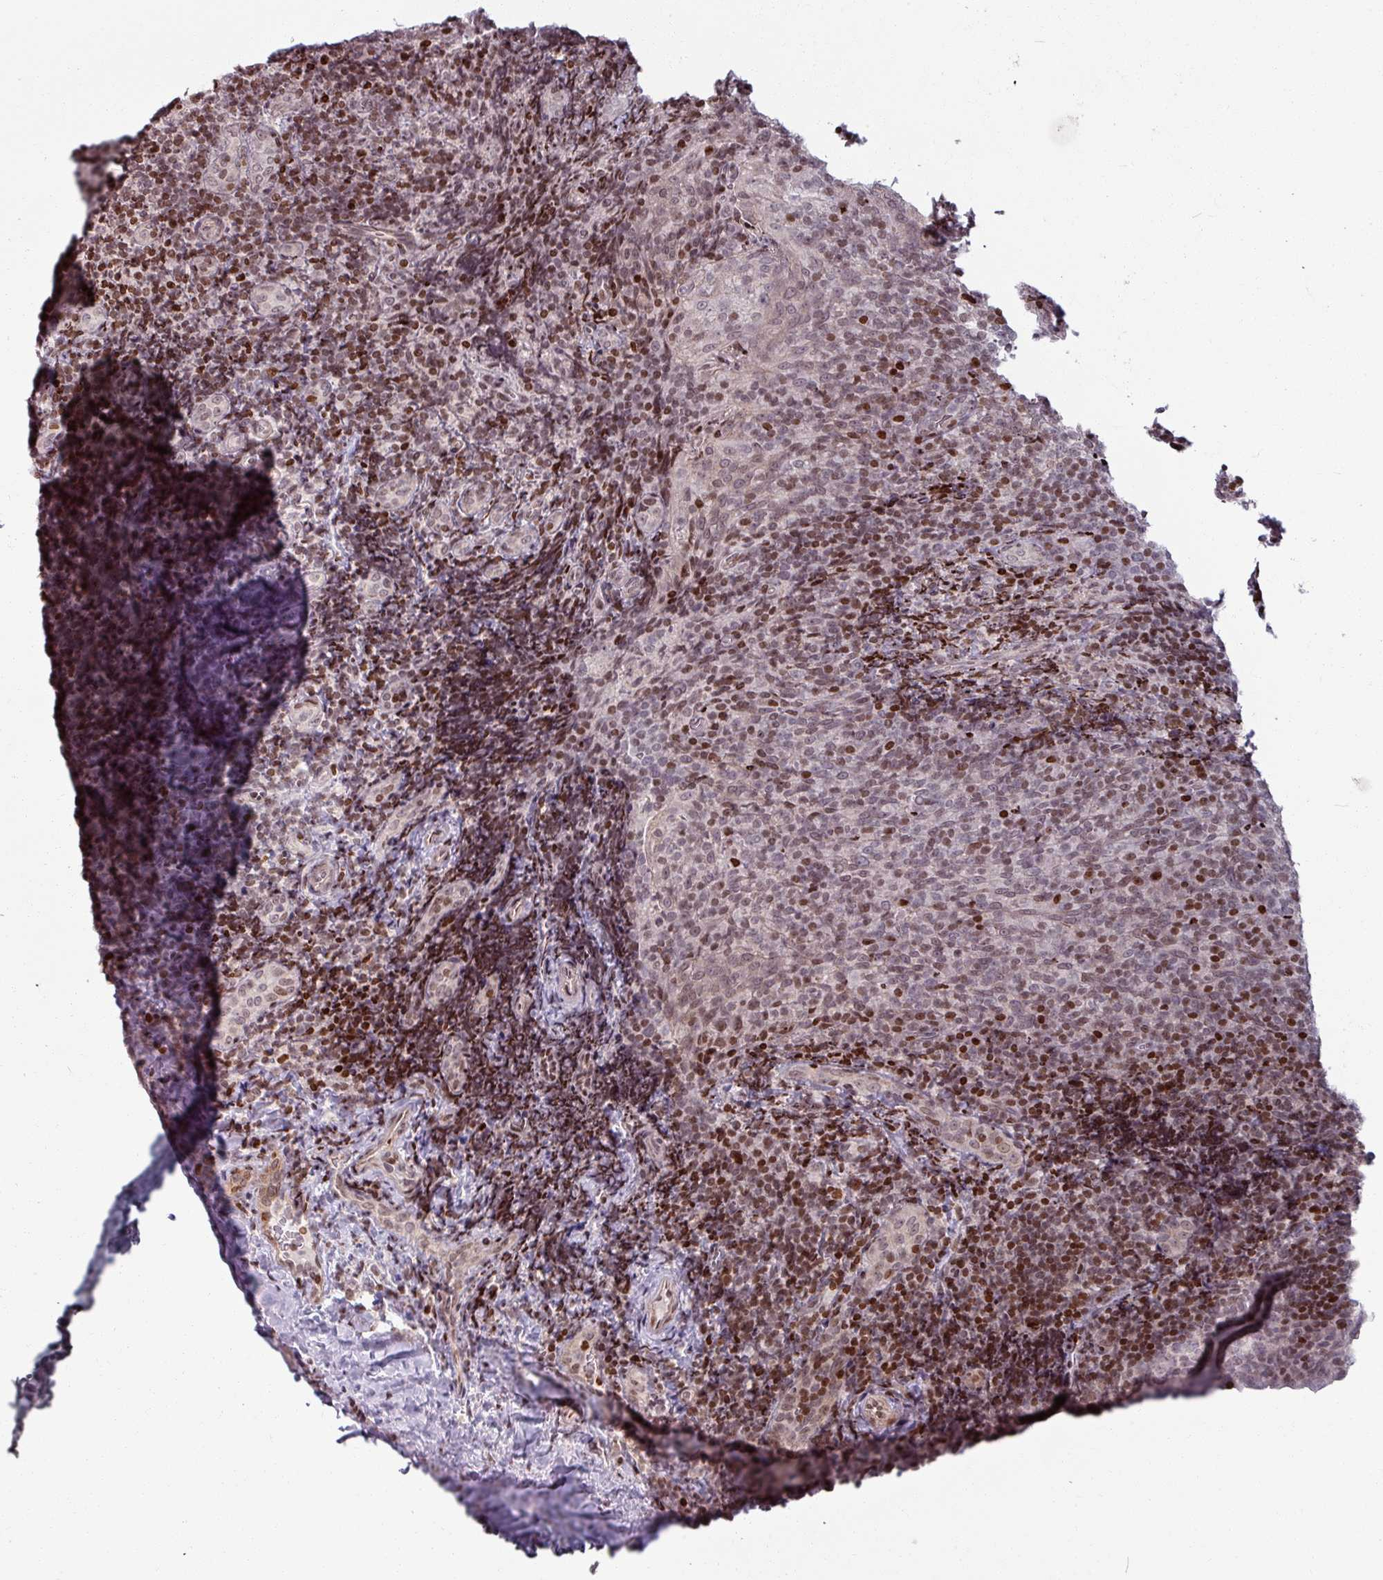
{"staining": {"intensity": "moderate", "quantity": "25%-75%", "location": "nuclear"}, "tissue": "tonsil", "cell_type": "Germinal center cells", "image_type": "normal", "snomed": [{"axis": "morphology", "description": "Normal tissue, NOS"}, {"axis": "topography", "description": "Tonsil"}], "caption": "The micrograph demonstrates a brown stain indicating the presence of a protein in the nuclear of germinal center cells in tonsil. The staining is performed using DAB brown chromogen to label protein expression. The nuclei are counter-stained blue using hematoxylin.", "gene": "NCOR1", "patient": {"sex": "male", "age": 17}}